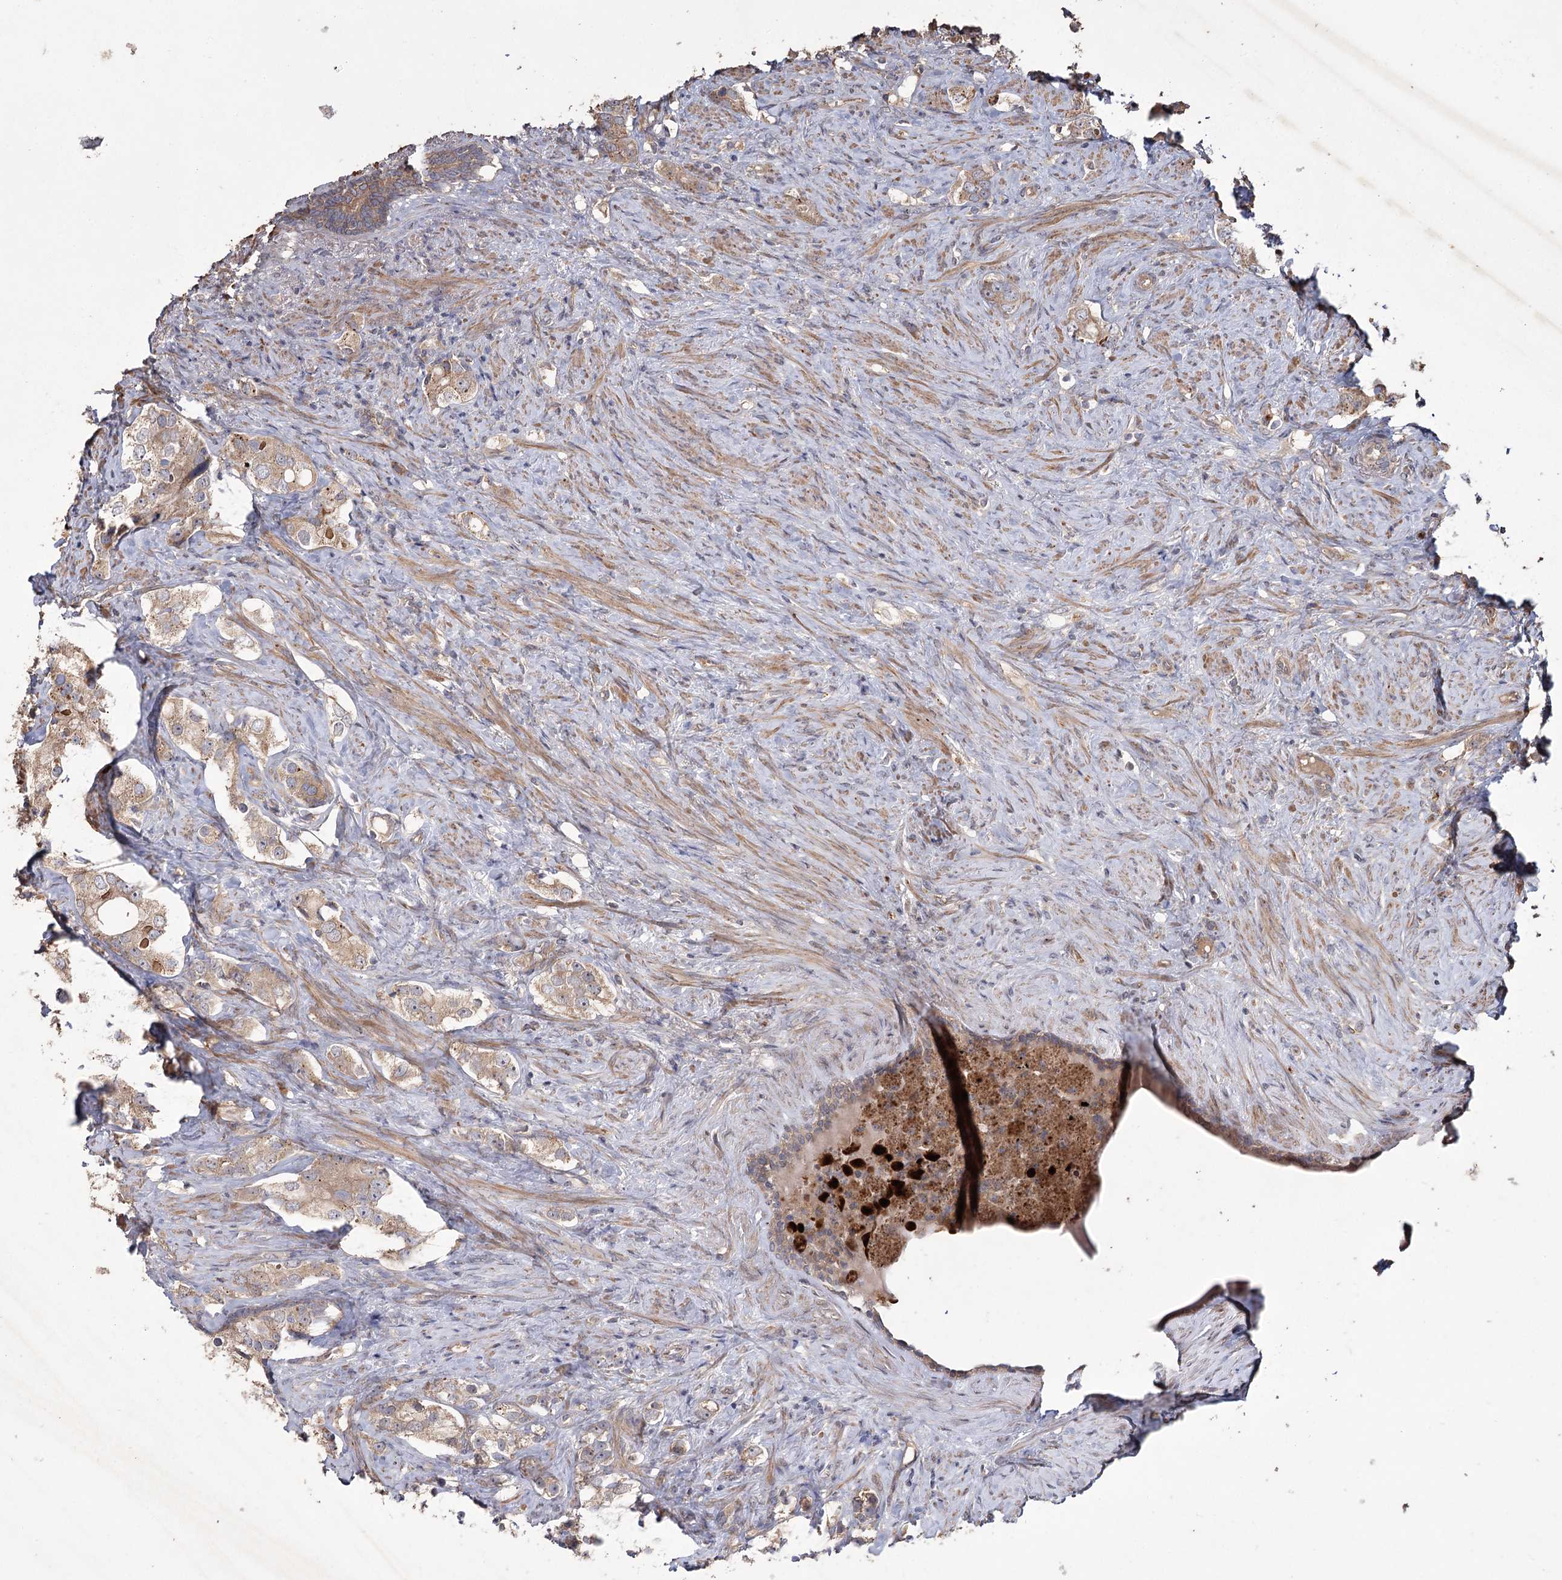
{"staining": {"intensity": "weak", "quantity": ">75%", "location": "cytoplasmic/membranous"}, "tissue": "prostate cancer", "cell_type": "Tumor cells", "image_type": "cancer", "snomed": [{"axis": "morphology", "description": "Adenocarcinoma, High grade"}, {"axis": "topography", "description": "Prostate"}], "caption": "Immunohistochemical staining of human high-grade adenocarcinoma (prostate) shows low levels of weak cytoplasmic/membranous positivity in approximately >75% of tumor cells.", "gene": "RIN2", "patient": {"sex": "male", "age": 63}}